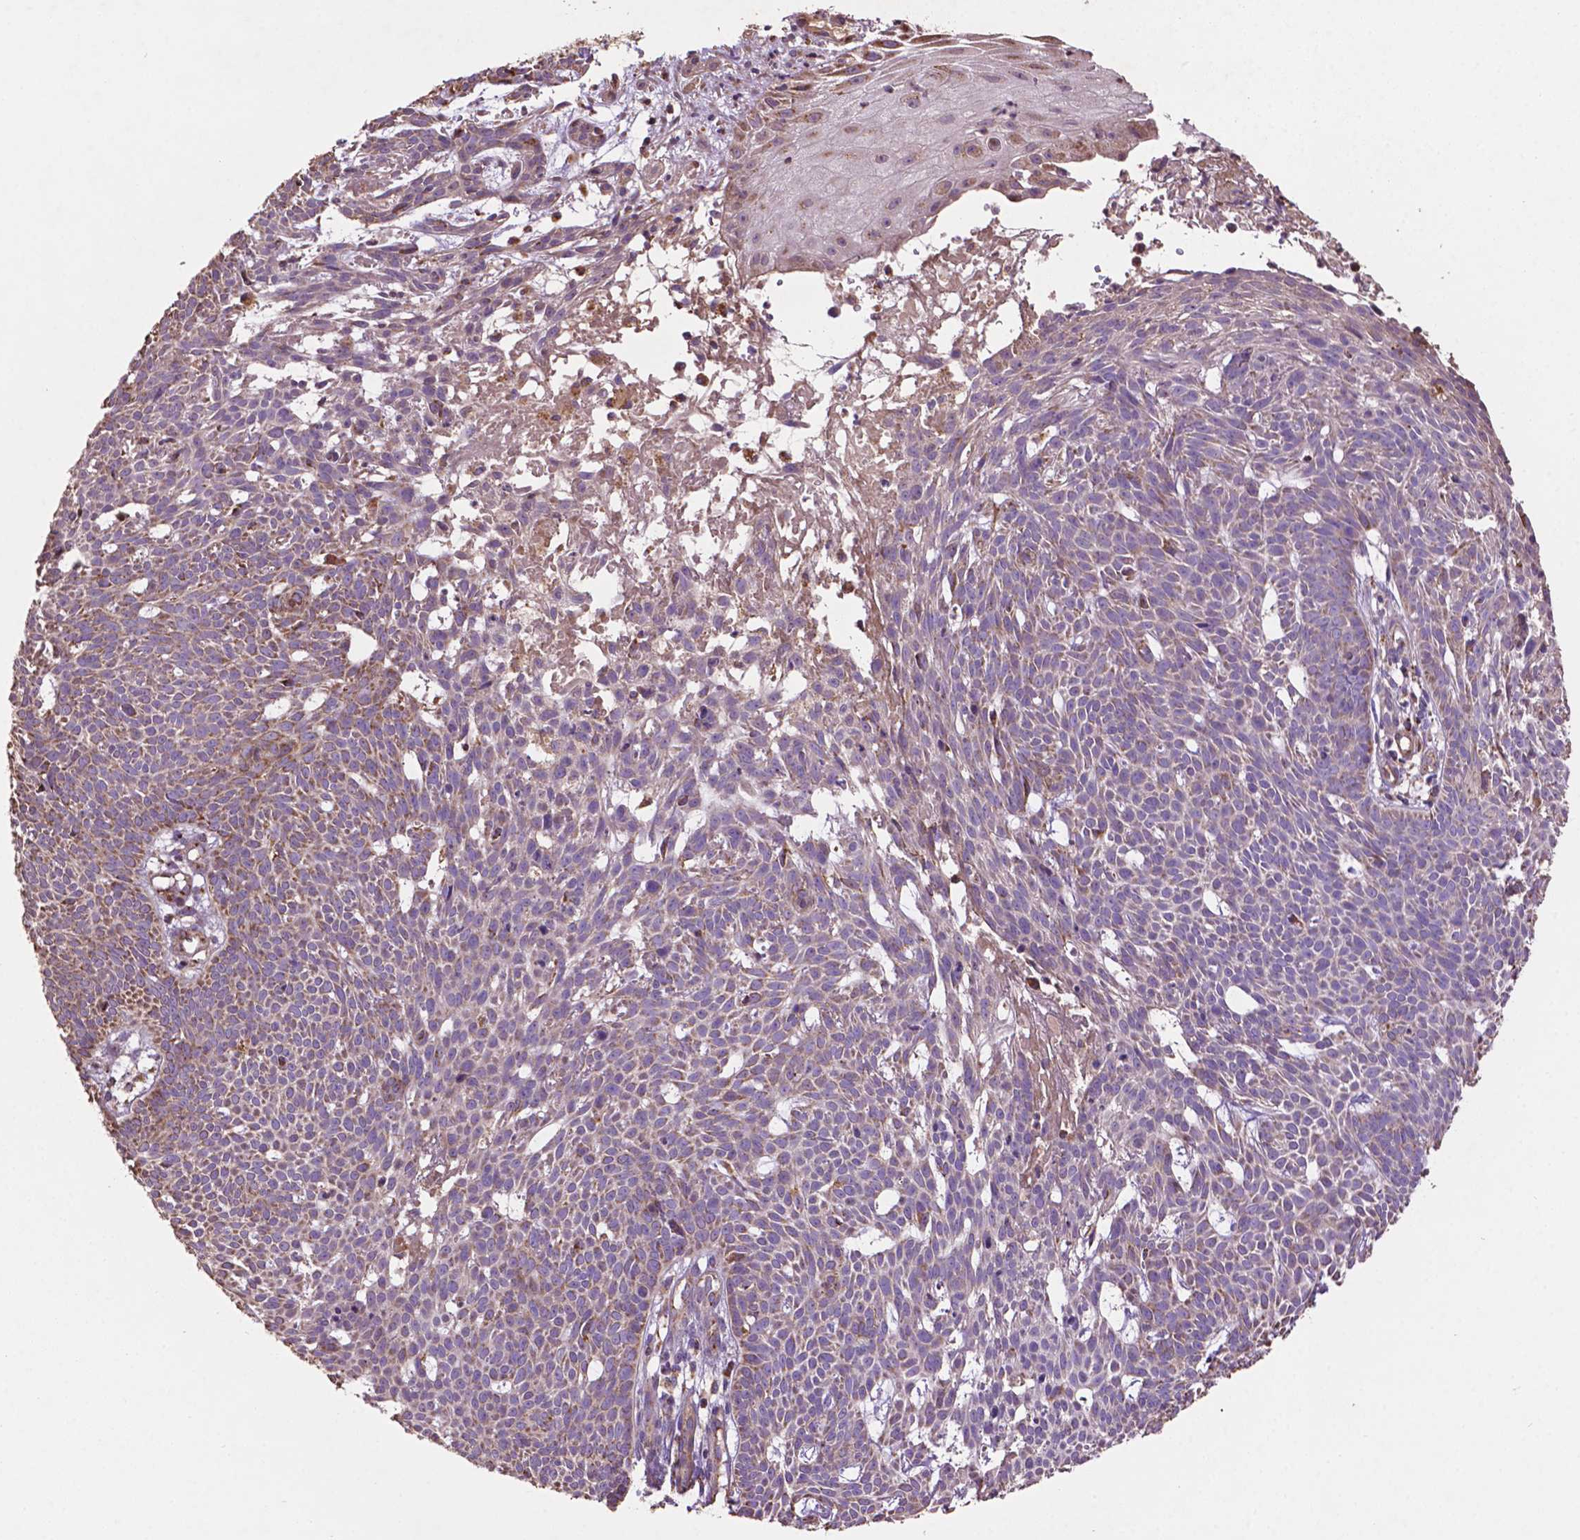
{"staining": {"intensity": "weak", "quantity": "25%-75%", "location": "cytoplasmic/membranous"}, "tissue": "skin cancer", "cell_type": "Tumor cells", "image_type": "cancer", "snomed": [{"axis": "morphology", "description": "Basal cell carcinoma"}, {"axis": "topography", "description": "Skin"}], "caption": "Immunohistochemical staining of skin cancer reveals weak cytoplasmic/membranous protein positivity in about 25%-75% of tumor cells.", "gene": "LRR1", "patient": {"sex": "male", "age": 59}}